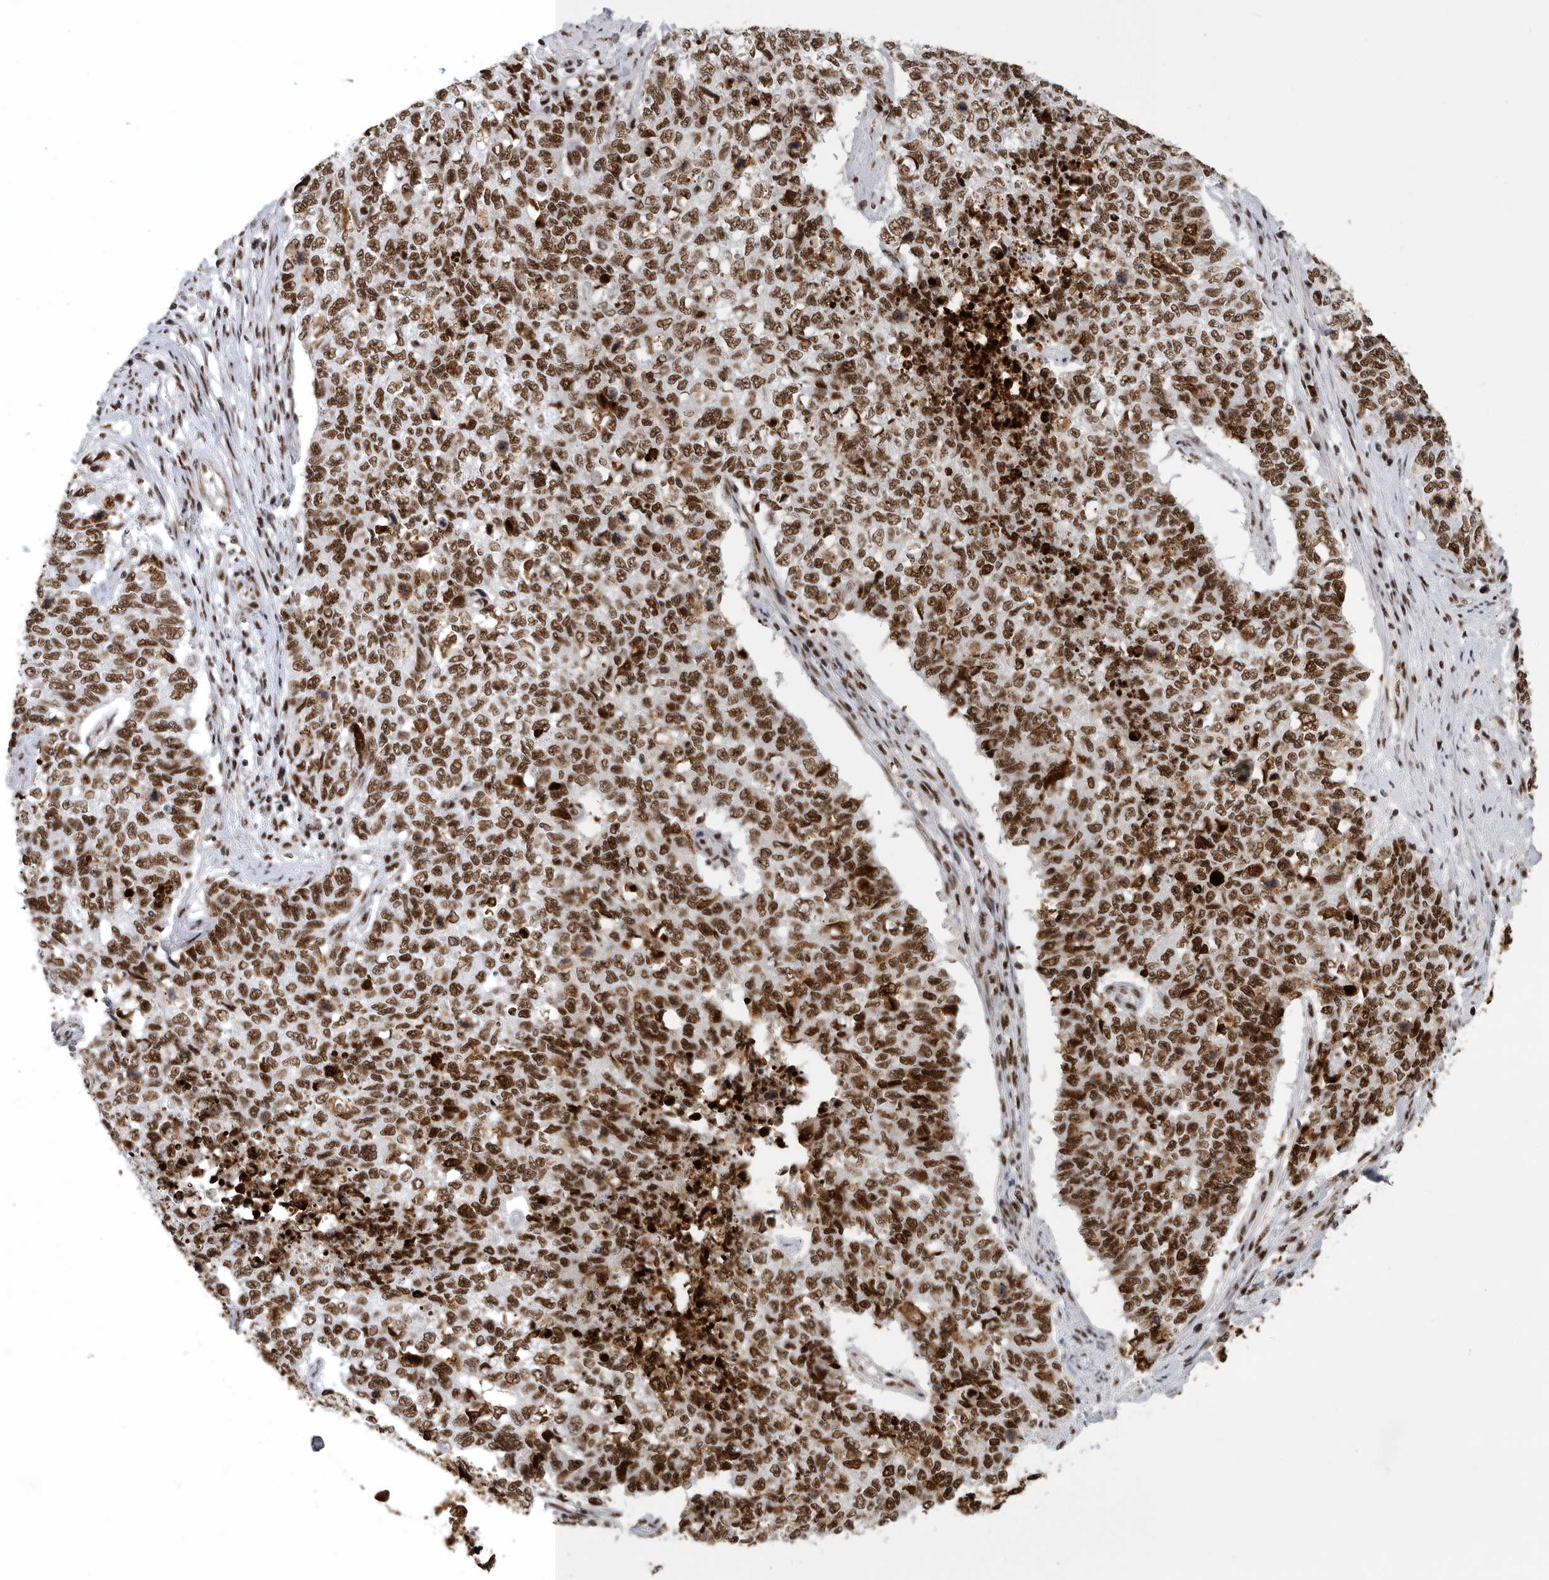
{"staining": {"intensity": "strong", "quantity": ">75%", "location": "nuclear"}, "tissue": "cervical cancer", "cell_type": "Tumor cells", "image_type": "cancer", "snomed": [{"axis": "morphology", "description": "Squamous cell carcinoma, NOS"}, {"axis": "topography", "description": "Cervix"}], "caption": "About >75% of tumor cells in human cervical cancer show strong nuclear protein expression as visualized by brown immunohistochemical staining.", "gene": "BCLAF1", "patient": {"sex": "female", "age": 63}}